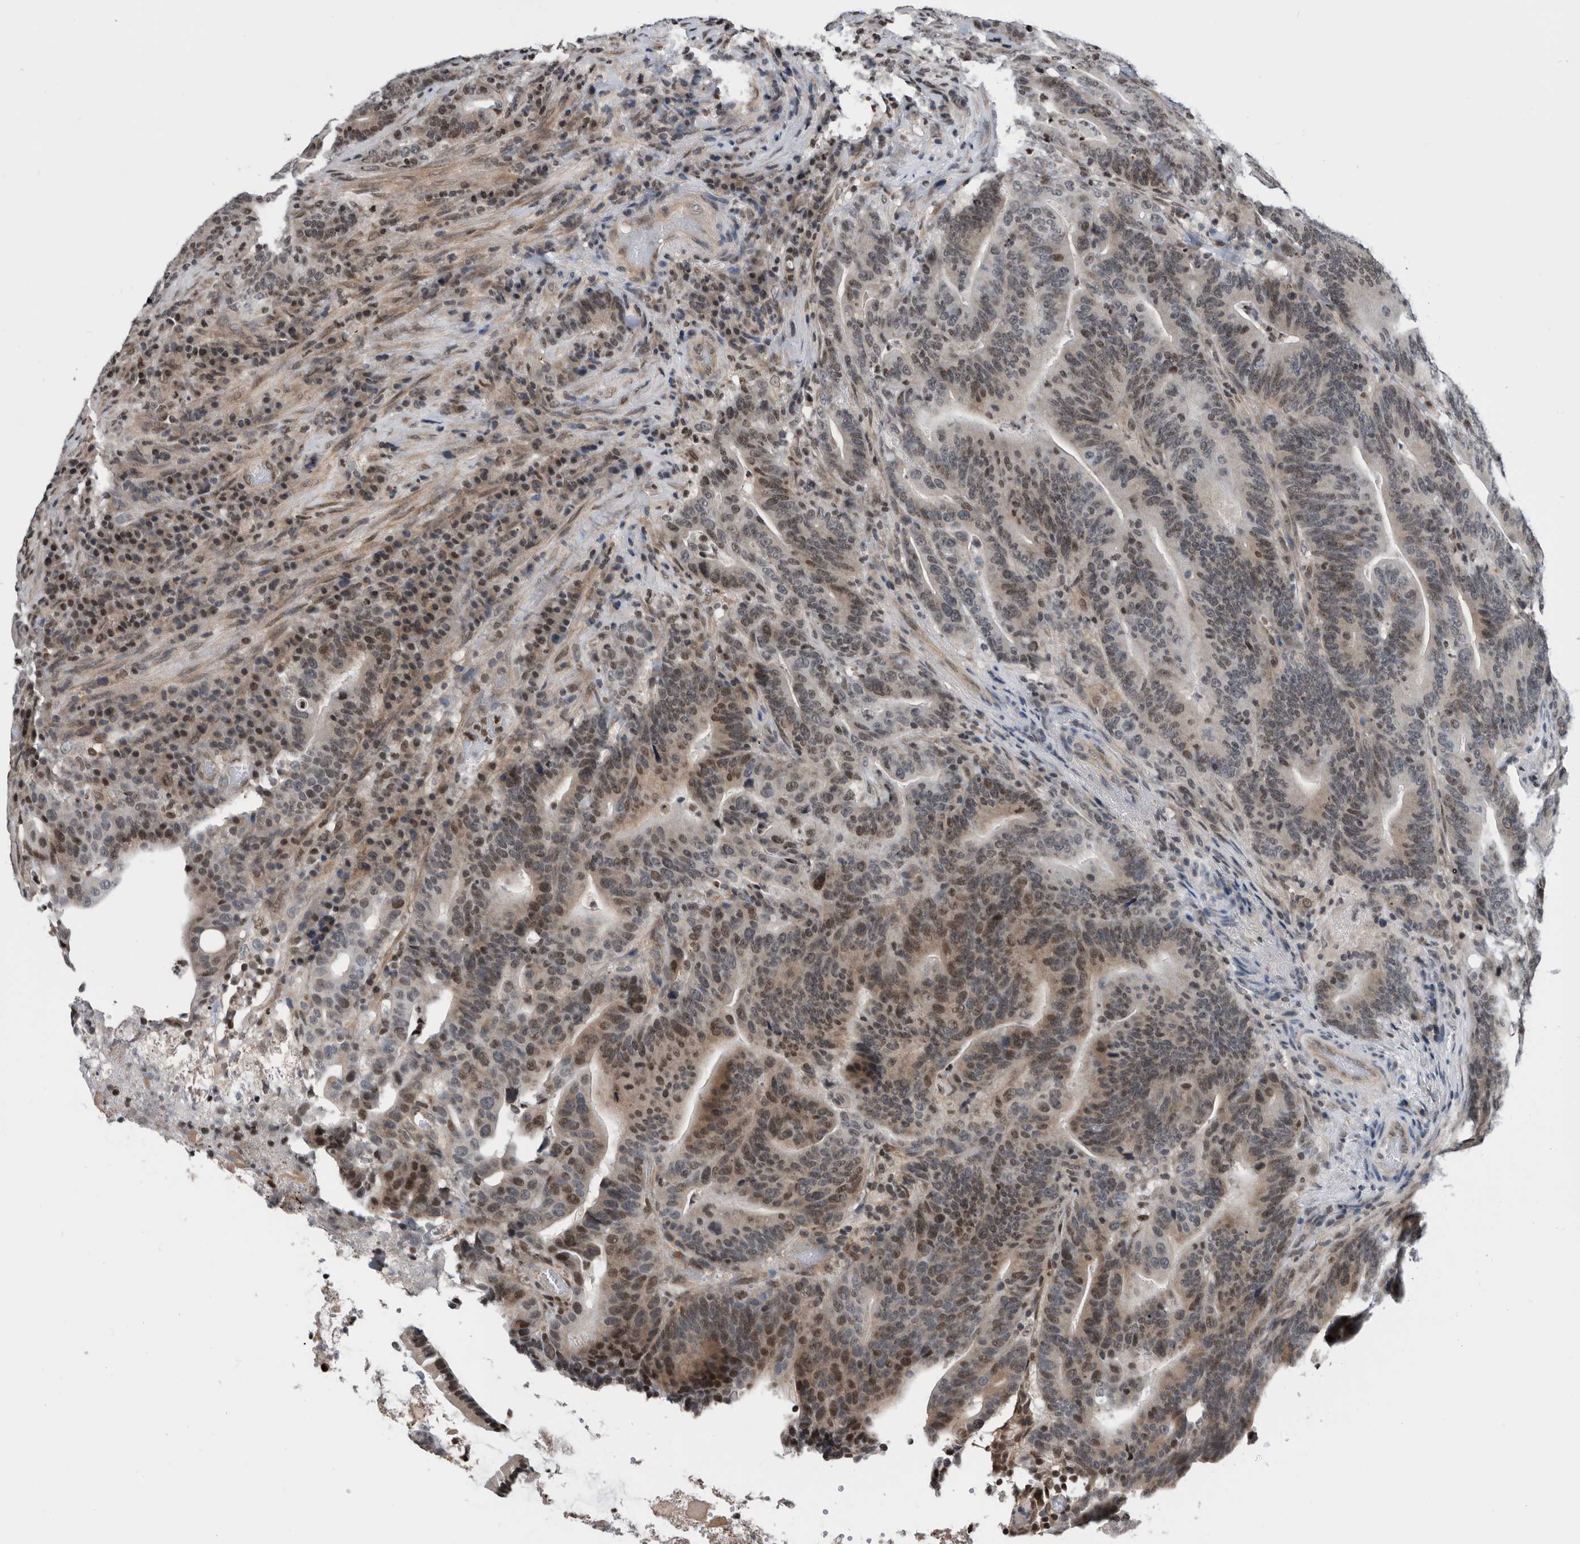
{"staining": {"intensity": "moderate", "quantity": "25%-75%", "location": "nuclear"}, "tissue": "colorectal cancer", "cell_type": "Tumor cells", "image_type": "cancer", "snomed": [{"axis": "morphology", "description": "Adenocarcinoma, NOS"}, {"axis": "topography", "description": "Colon"}], "caption": "This image exhibits immunohistochemistry staining of human colorectal cancer, with medium moderate nuclear positivity in approximately 25%-75% of tumor cells.", "gene": "SNRNP48", "patient": {"sex": "female", "age": 66}}